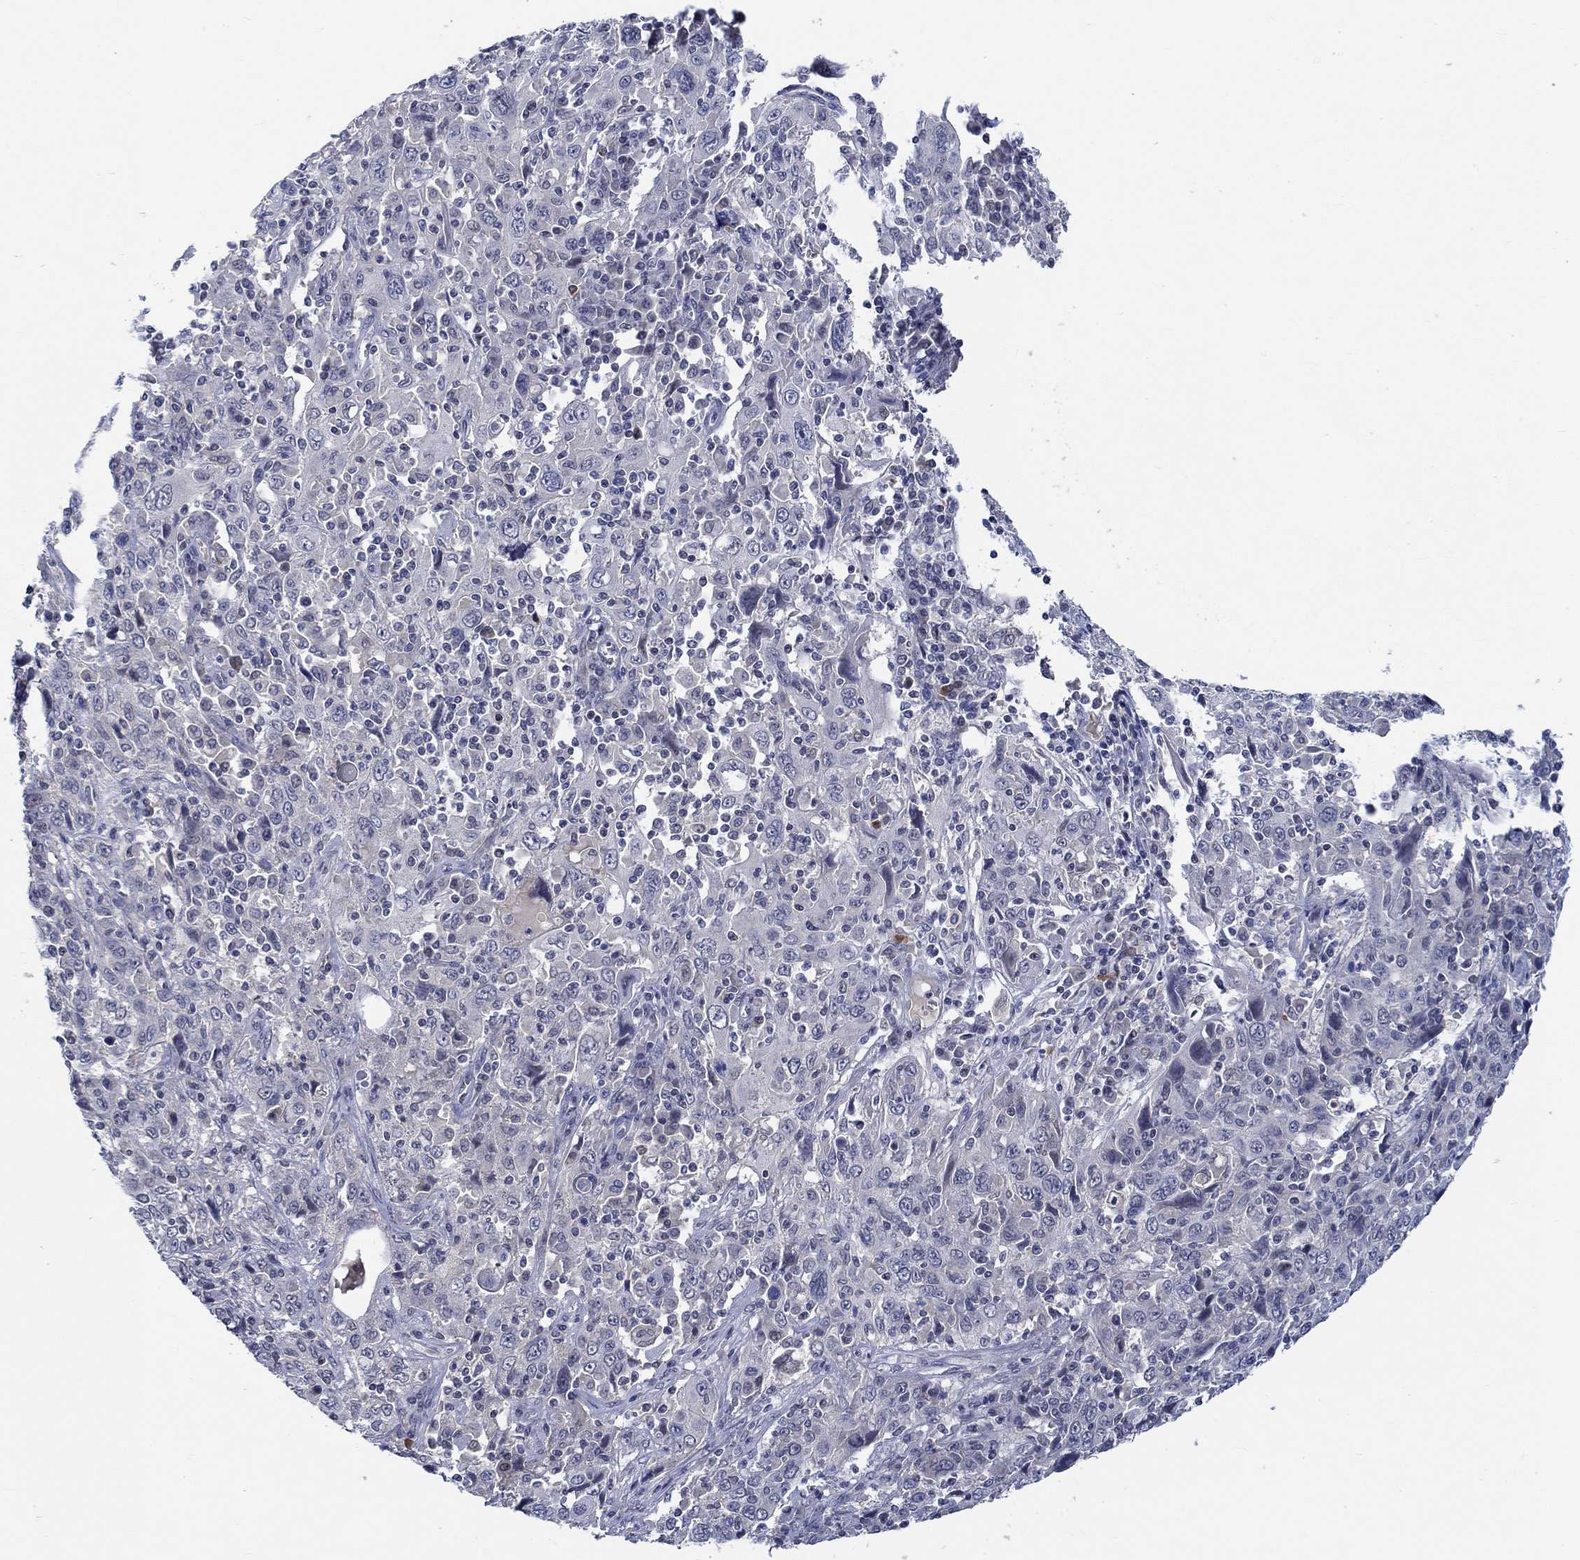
{"staining": {"intensity": "negative", "quantity": "none", "location": "none"}, "tissue": "cervical cancer", "cell_type": "Tumor cells", "image_type": "cancer", "snomed": [{"axis": "morphology", "description": "Squamous cell carcinoma, NOS"}, {"axis": "topography", "description": "Cervix"}], "caption": "Immunohistochemistry of human squamous cell carcinoma (cervical) demonstrates no positivity in tumor cells.", "gene": "WASF1", "patient": {"sex": "female", "age": 46}}